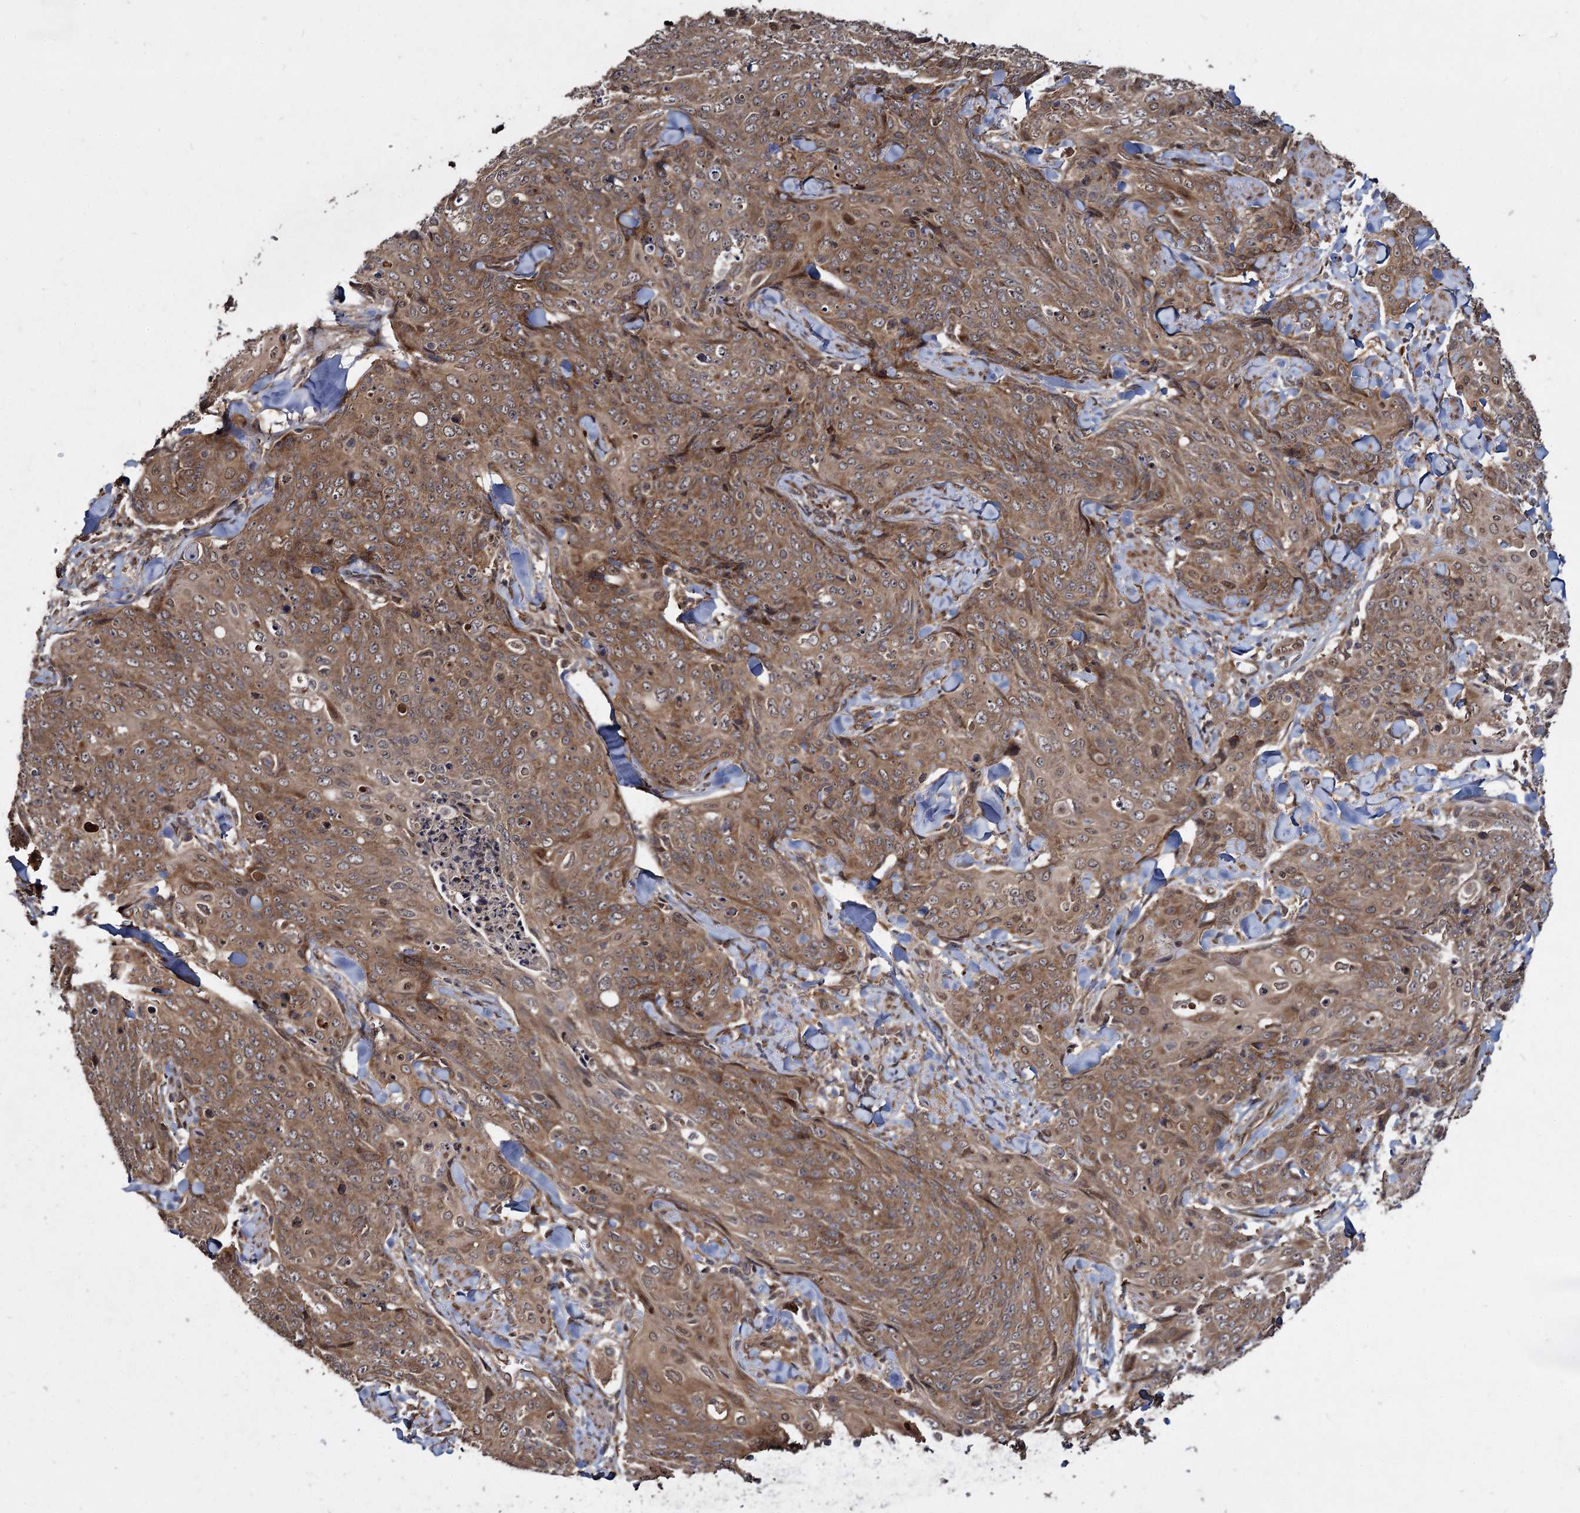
{"staining": {"intensity": "moderate", "quantity": ">75%", "location": "cytoplasmic/membranous"}, "tissue": "skin cancer", "cell_type": "Tumor cells", "image_type": "cancer", "snomed": [{"axis": "morphology", "description": "Squamous cell carcinoma, NOS"}, {"axis": "topography", "description": "Skin"}, {"axis": "topography", "description": "Vulva"}], "caption": "Human skin cancer (squamous cell carcinoma) stained with a protein marker reveals moderate staining in tumor cells.", "gene": "DCP1B", "patient": {"sex": "female", "age": 85}}